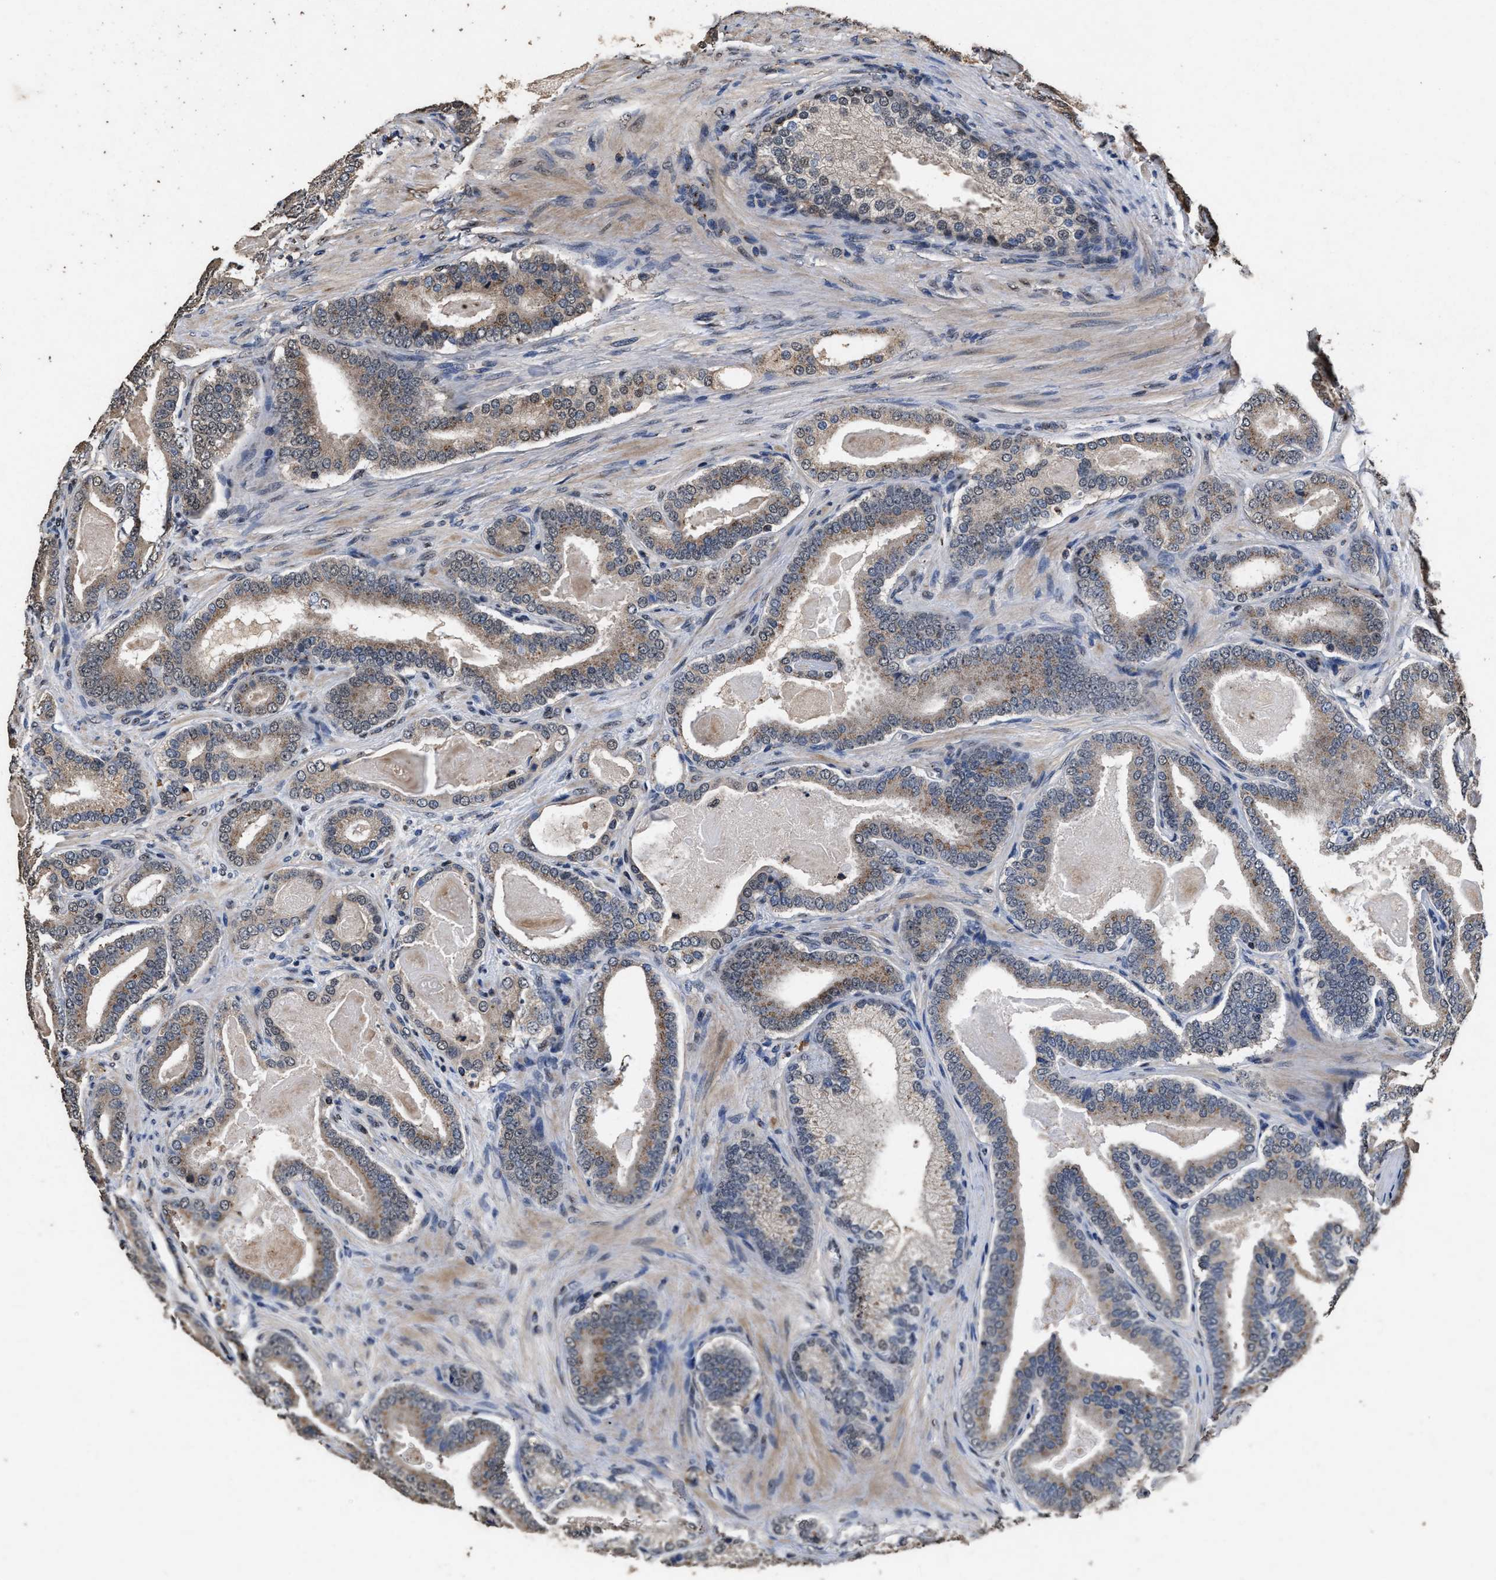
{"staining": {"intensity": "moderate", "quantity": ">75%", "location": "cytoplasmic/membranous"}, "tissue": "prostate cancer", "cell_type": "Tumor cells", "image_type": "cancer", "snomed": [{"axis": "morphology", "description": "Adenocarcinoma, High grade"}, {"axis": "topography", "description": "Prostate"}], "caption": "A brown stain labels moderate cytoplasmic/membranous positivity of a protein in high-grade adenocarcinoma (prostate) tumor cells.", "gene": "TPST2", "patient": {"sex": "male", "age": 60}}